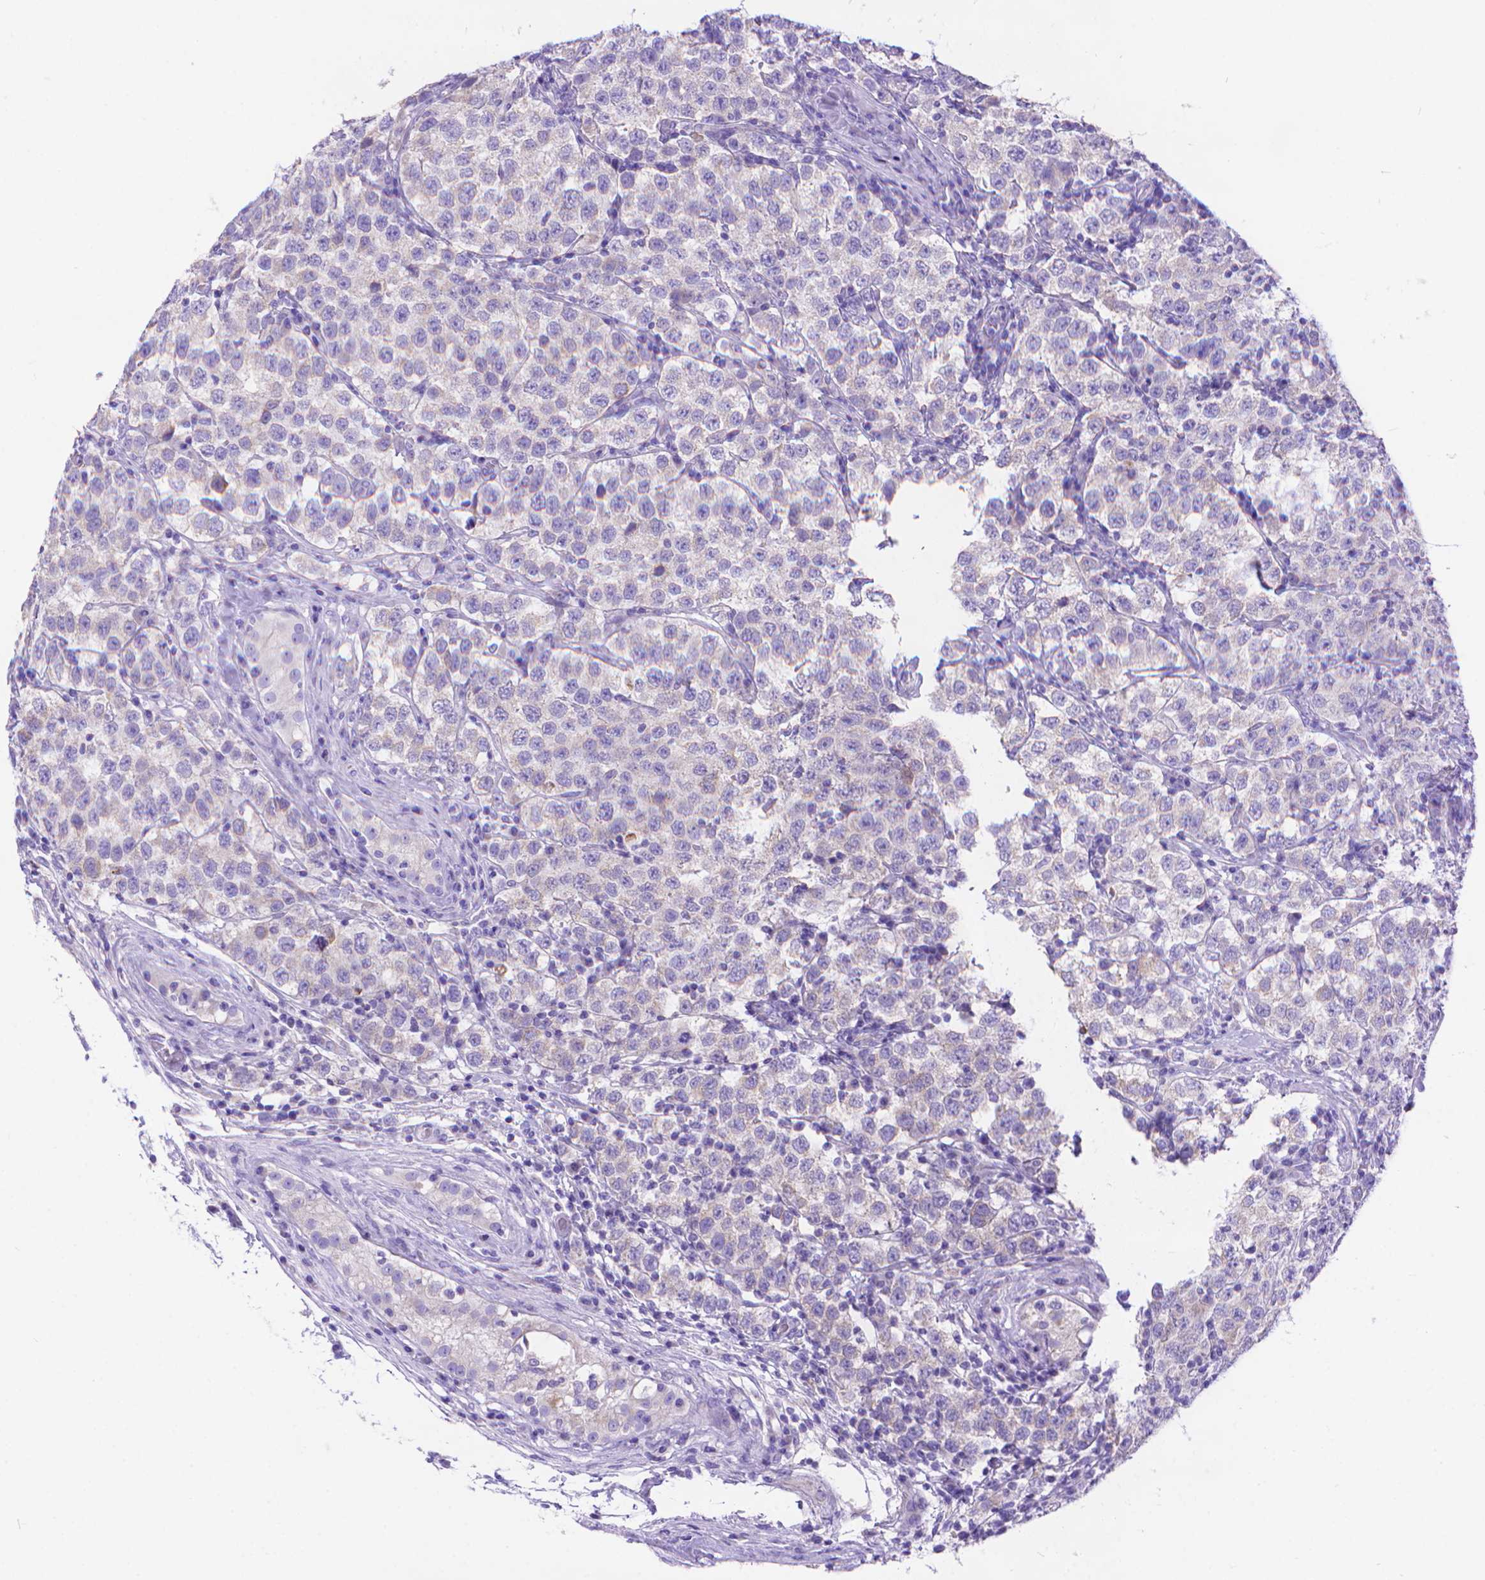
{"staining": {"intensity": "negative", "quantity": "none", "location": "none"}, "tissue": "testis cancer", "cell_type": "Tumor cells", "image_type": "cancer", "snomed": [{"axis": "morphology", "description": "Seminoma, NOS"}, {"axis": "topography", "description": "Testis"}], "caption": "A micrograph of human testis cancer (seminoma) is negative for staining in tumor cells.", "gene": "DHRS2", "patient": {"sex": "male", "age": 34}}